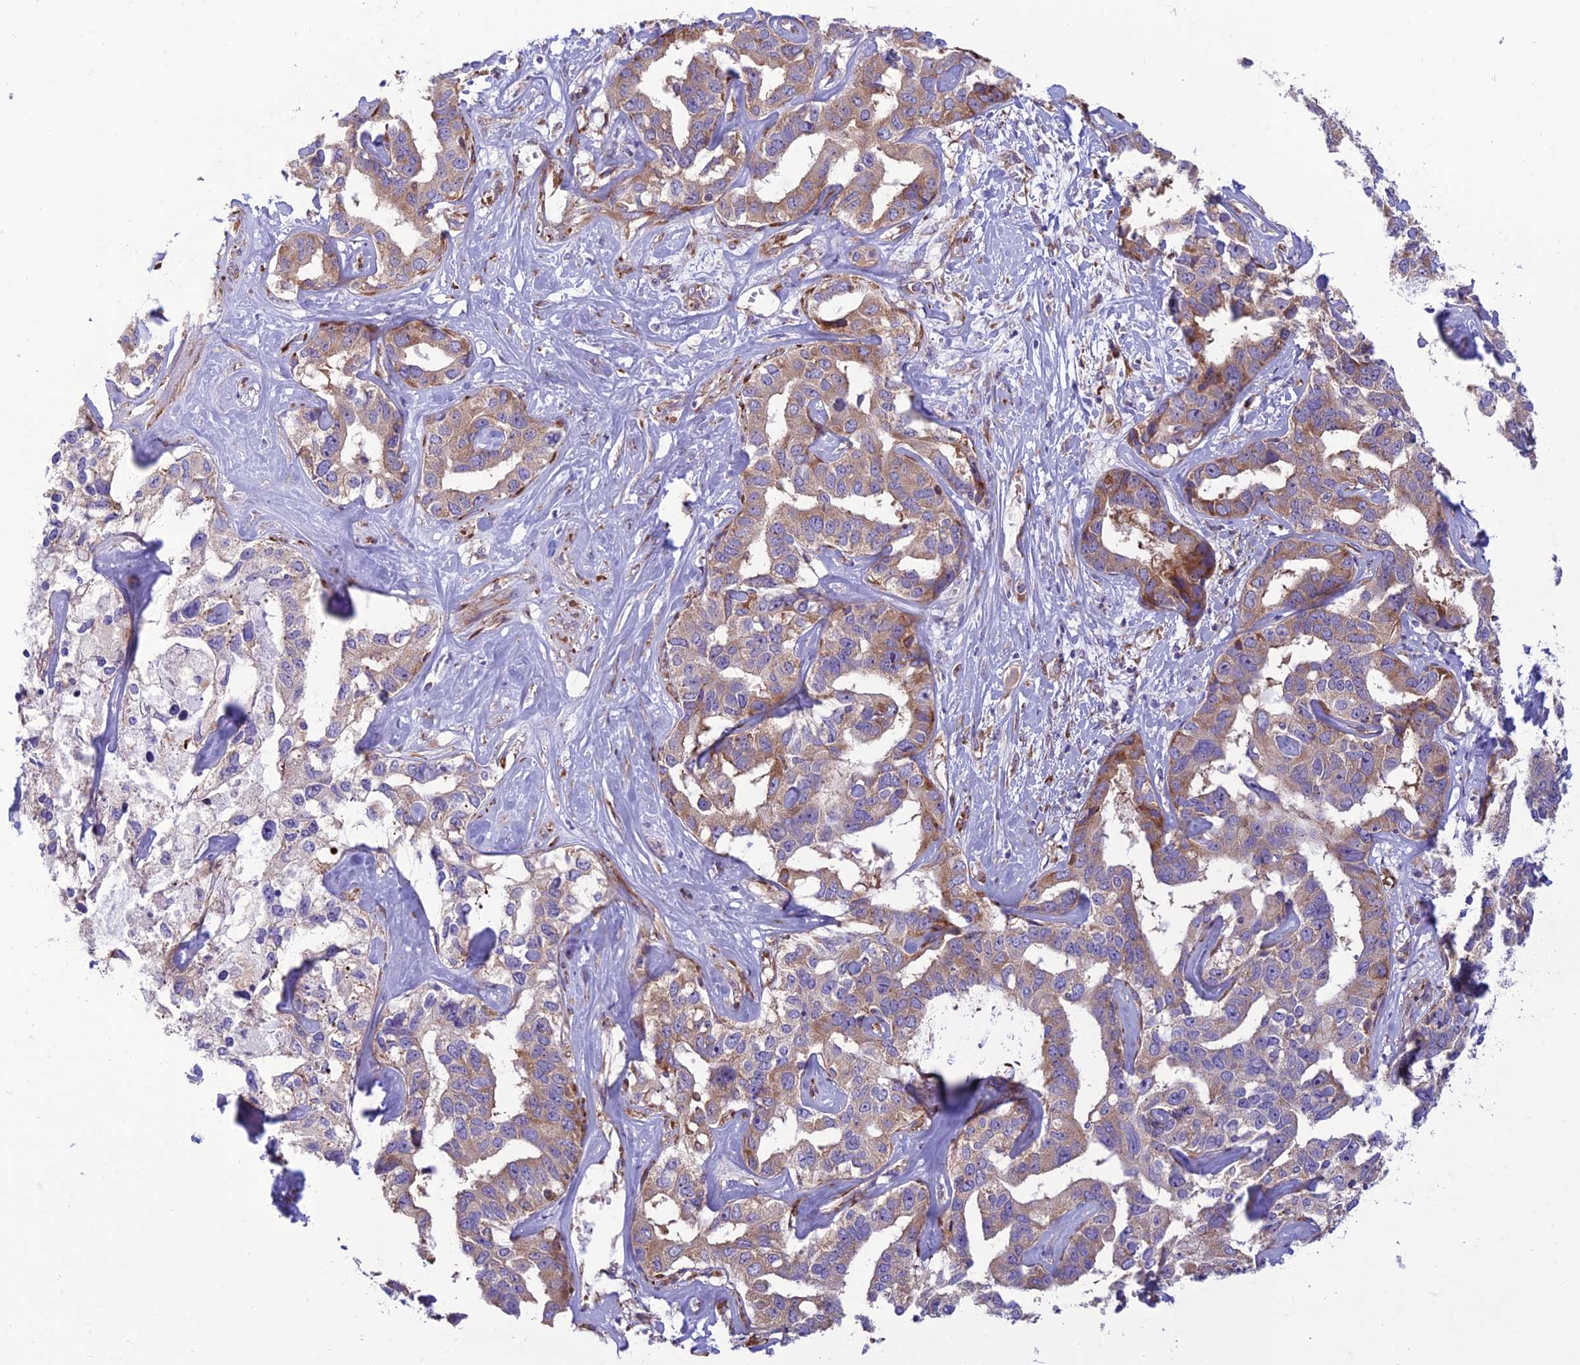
{"staining": {"intensity": "moderate", "quantity": "25%-75%", "location": "cytoplasmic/membranous"}, "tissue": "liver cancer", "cell_type": "Tumor cells", "image_type": "cancer", "snomed": [{"axis": "morphology", "description": "Cholangiocarcinoma"}, {"axis": "topography", "description": "Liver"}], "caption": "A brown stain labels moderate cytoplasmic/membranous positivity of a protein in human liver cholangiocarcinoma tumor cells.", "gene": "RPL17-C18orf32", "patient": {"sex": "male", "age": 59}}